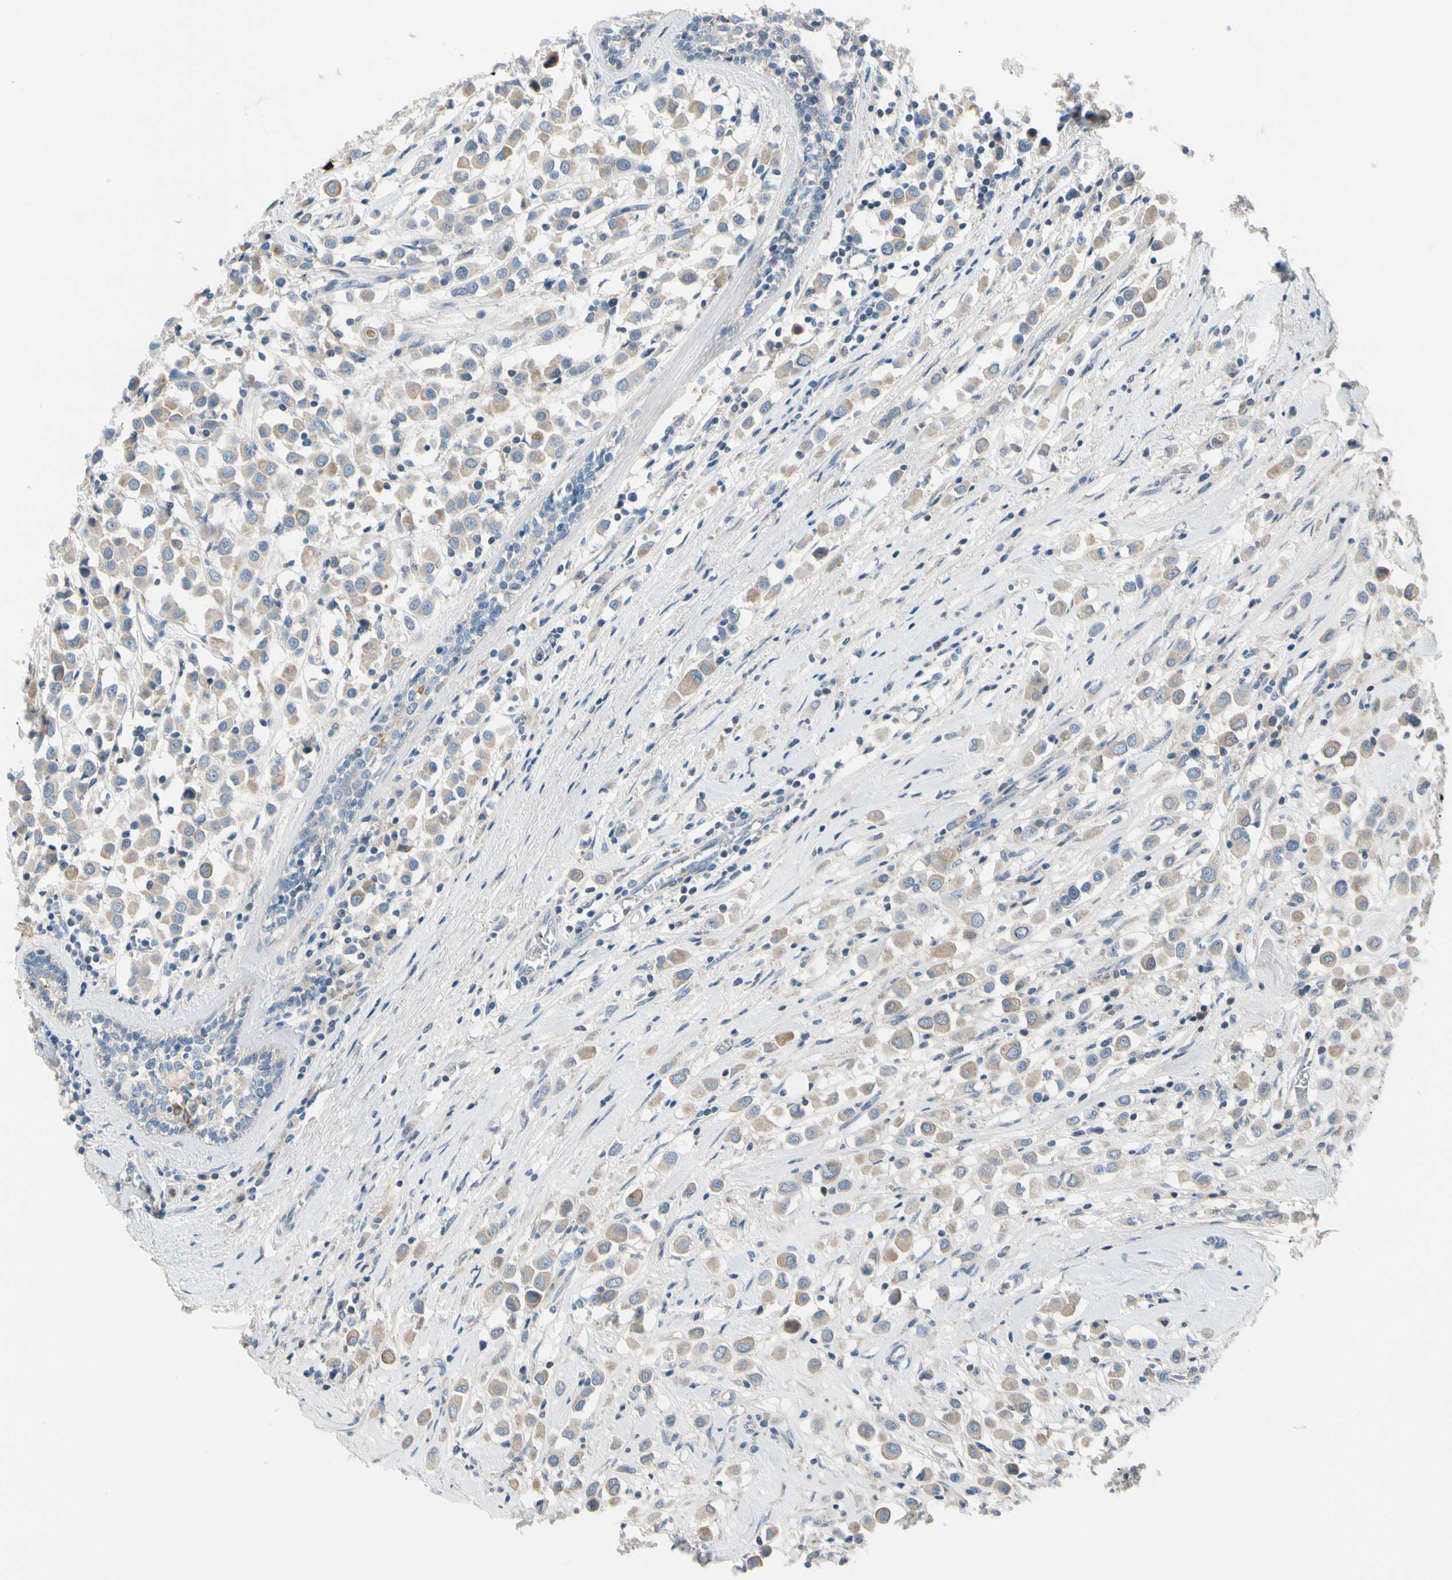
{"staining": {"intensity": "moderate", "quantity": ">75%", "location": "cytoplasmic/membranous"}, "tissue": "breast cancer", "cell_type": "Tumor cells", "image_type": "cancer", "snomed": [{"axis": "morphology", "description": "Duct carcinoma"}, {"axis": "topography", "description": "Breast"}], "caption": "This is an image of IHC staining of breast cancer, which shows moderate expression in the cytoplasmic/membranous of tumor cells.", "gene": "HJURP", "patient": {"sex": "female", "age": 61}}